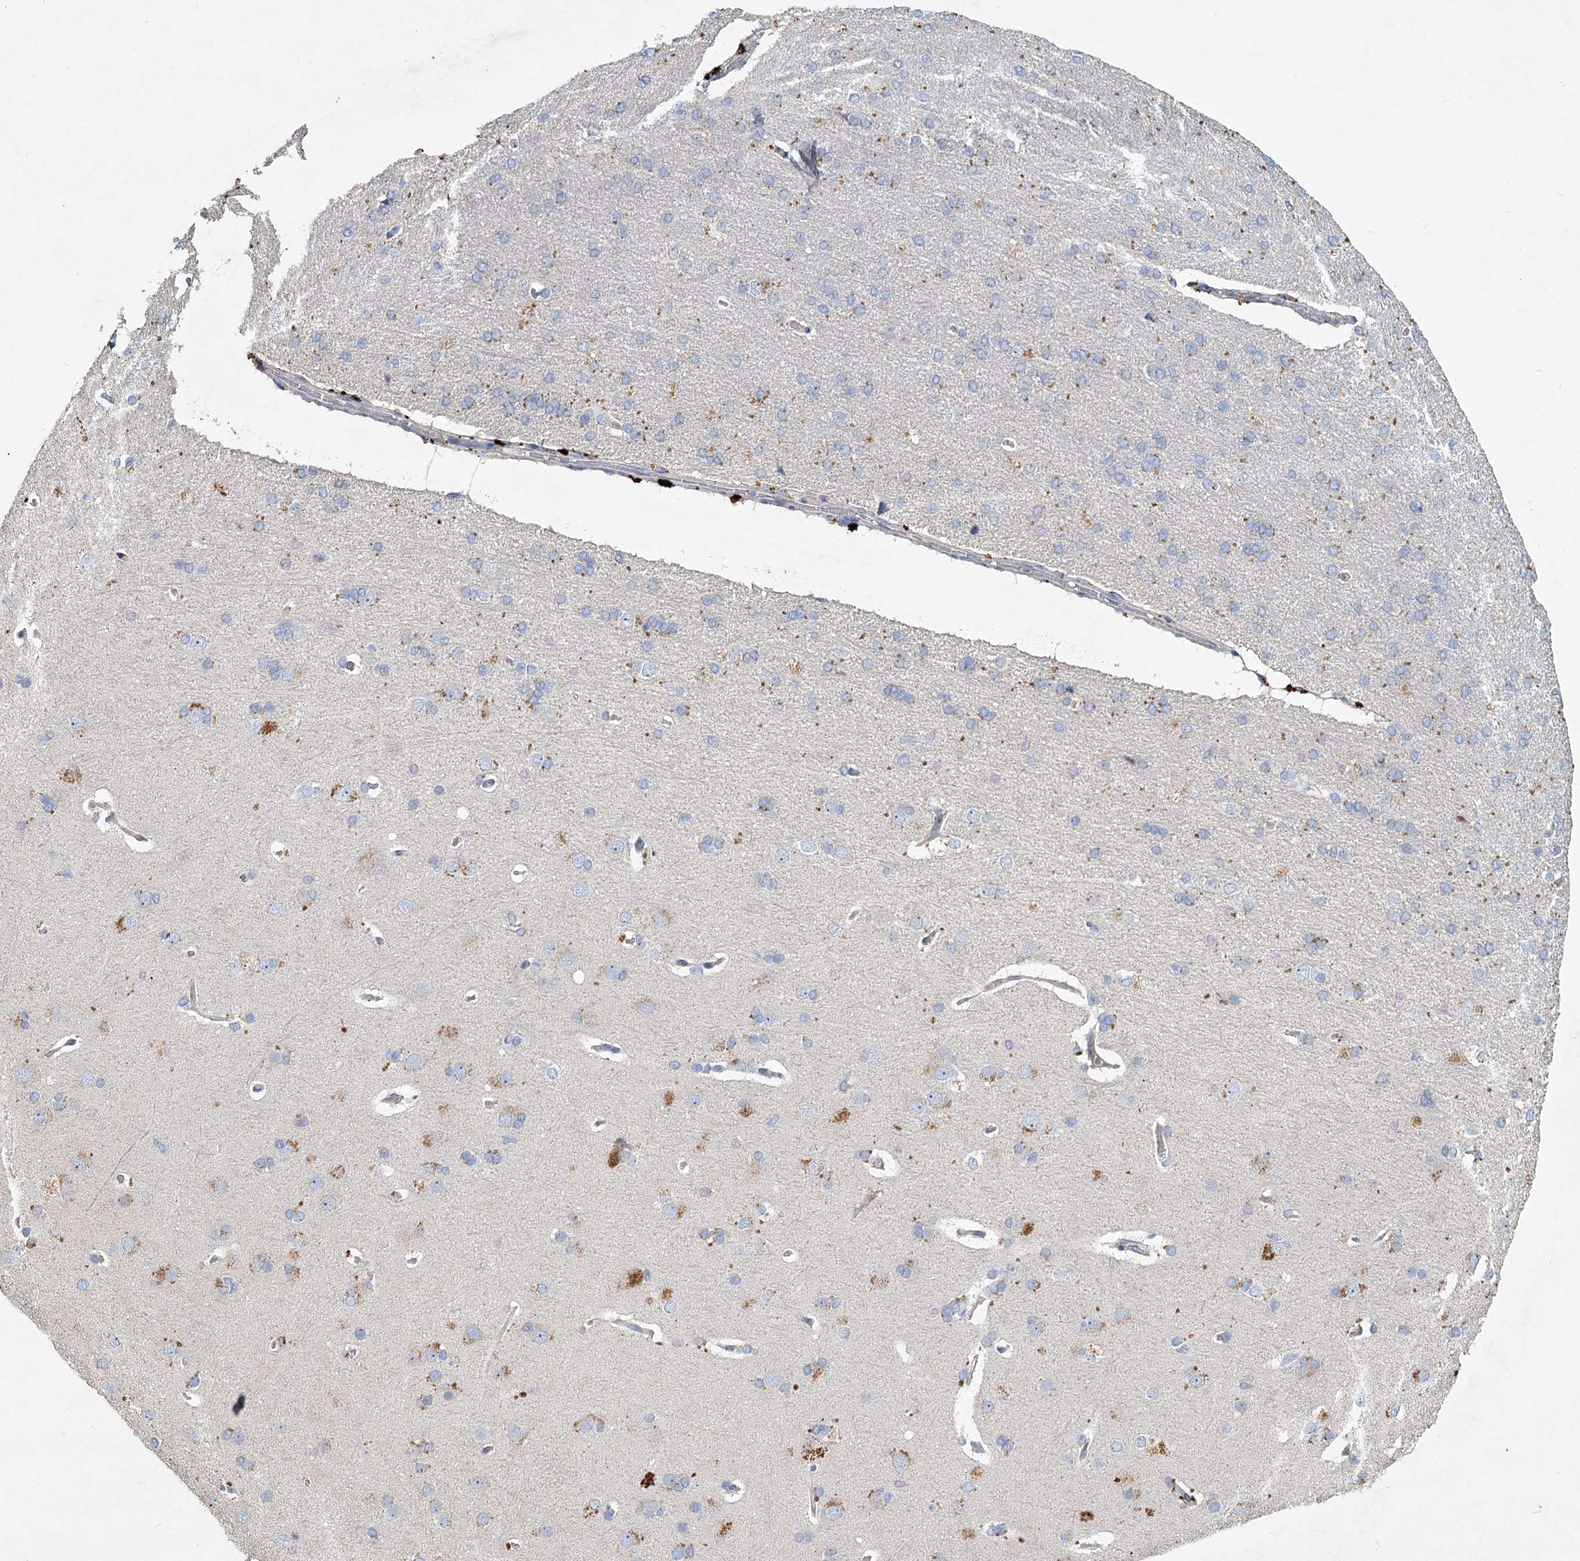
{"staining": {"intensity": "negative", "quantity": "none", "location": "none"}, "tissue": "cerebral cortex", "cell_type": "Endothelial cells", "image_type": "normal", "snomed": [{"axis": "morphology", "description": "Normal tissue, NOS"}, {"axis": "topography", "description": "Cerebral cortex"}], "caption": "The photomicrograph exhibits no significant expression in endothelial cells of cerebral cortex.", "gene": "HES2", "patient": {"sex": "male", "age": 62}}